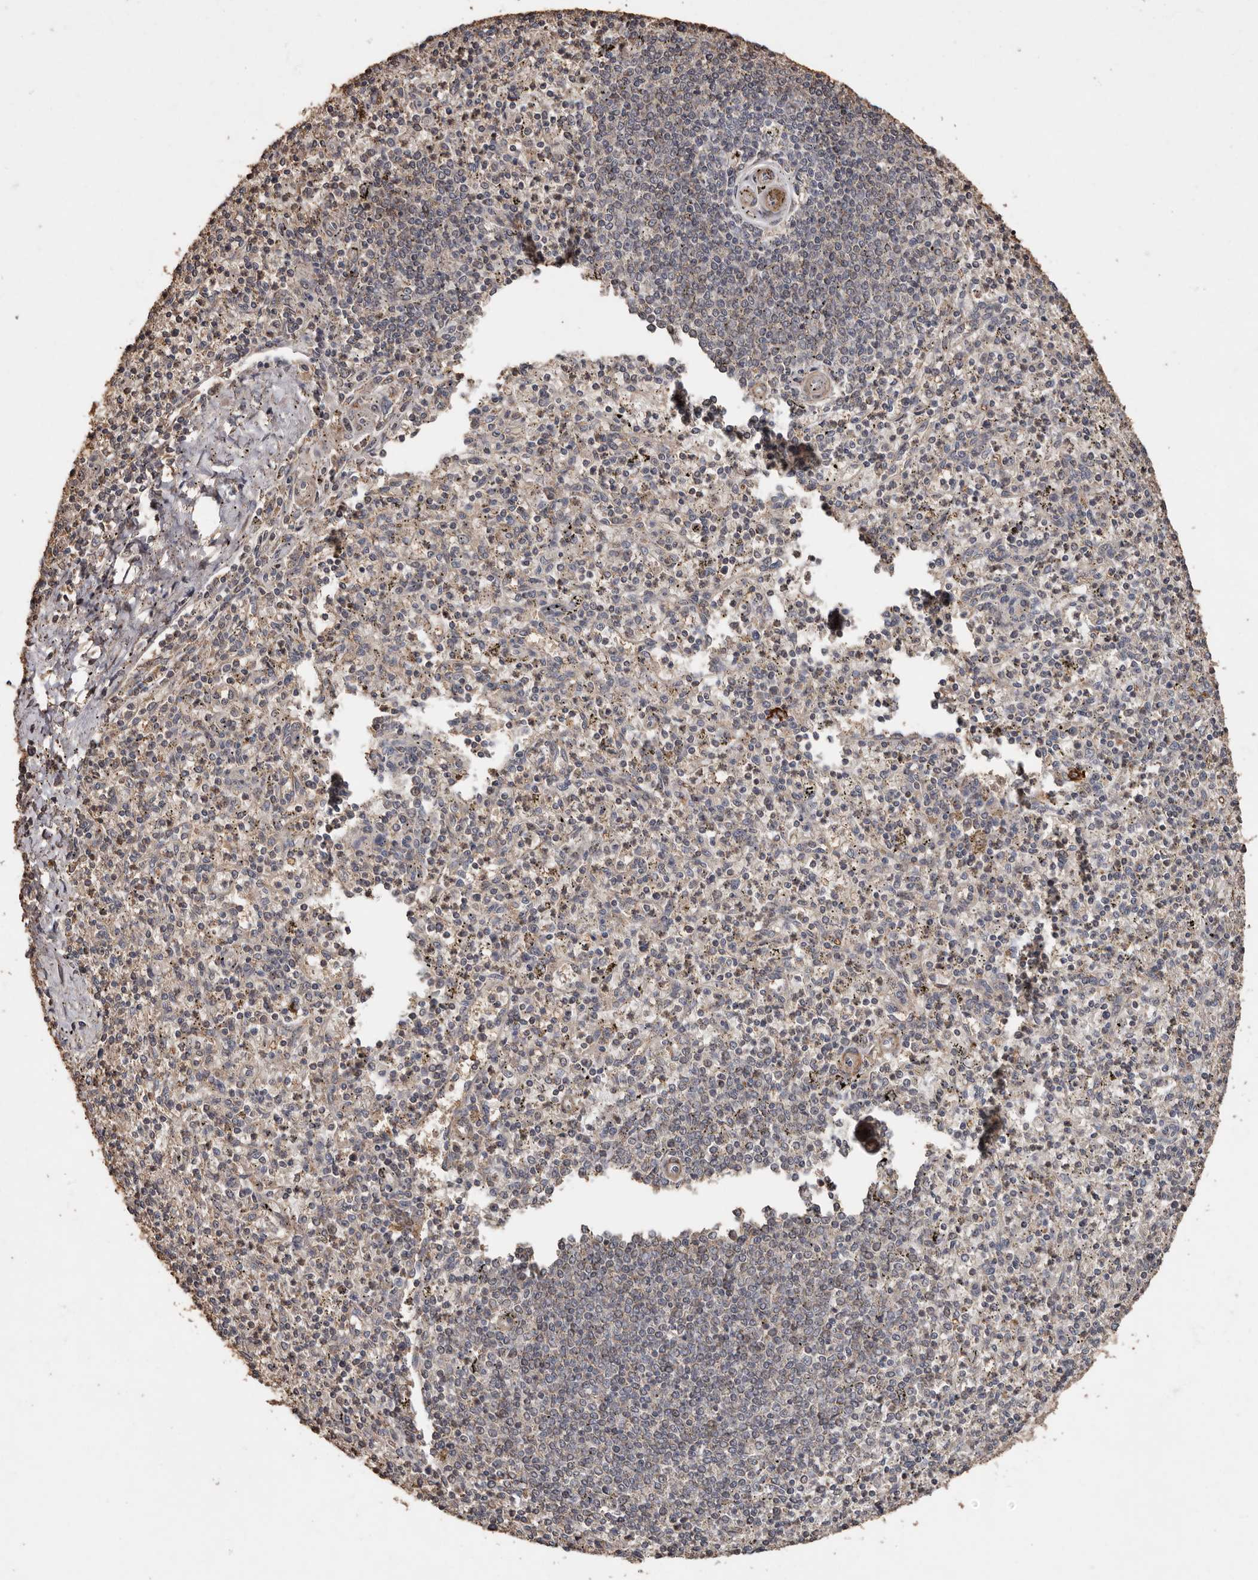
{"staining": {"intensity": "weak", "quantity": "<25%", "location": "cytoplasmic/membranous"}, "tissue": "spleen", "cell_type": "Cells in red pulp", "image_type": "normal", "snomed": [{"axis": "morphology", "description": "Normal tissue, NOS"}, {"axis": "topography", "description": "Spleen"}], "caption": "IHC of unremarkable human spleen demonstrates no staining in cells in red pulp. The staining was performed using DAB to visualize the protein expression in brown, while the nuclei were stained in blue with hematoxylin (Magnification: 20x).", "gene": "RANBP17", "patient": {"sex": "male", "age": 72}}